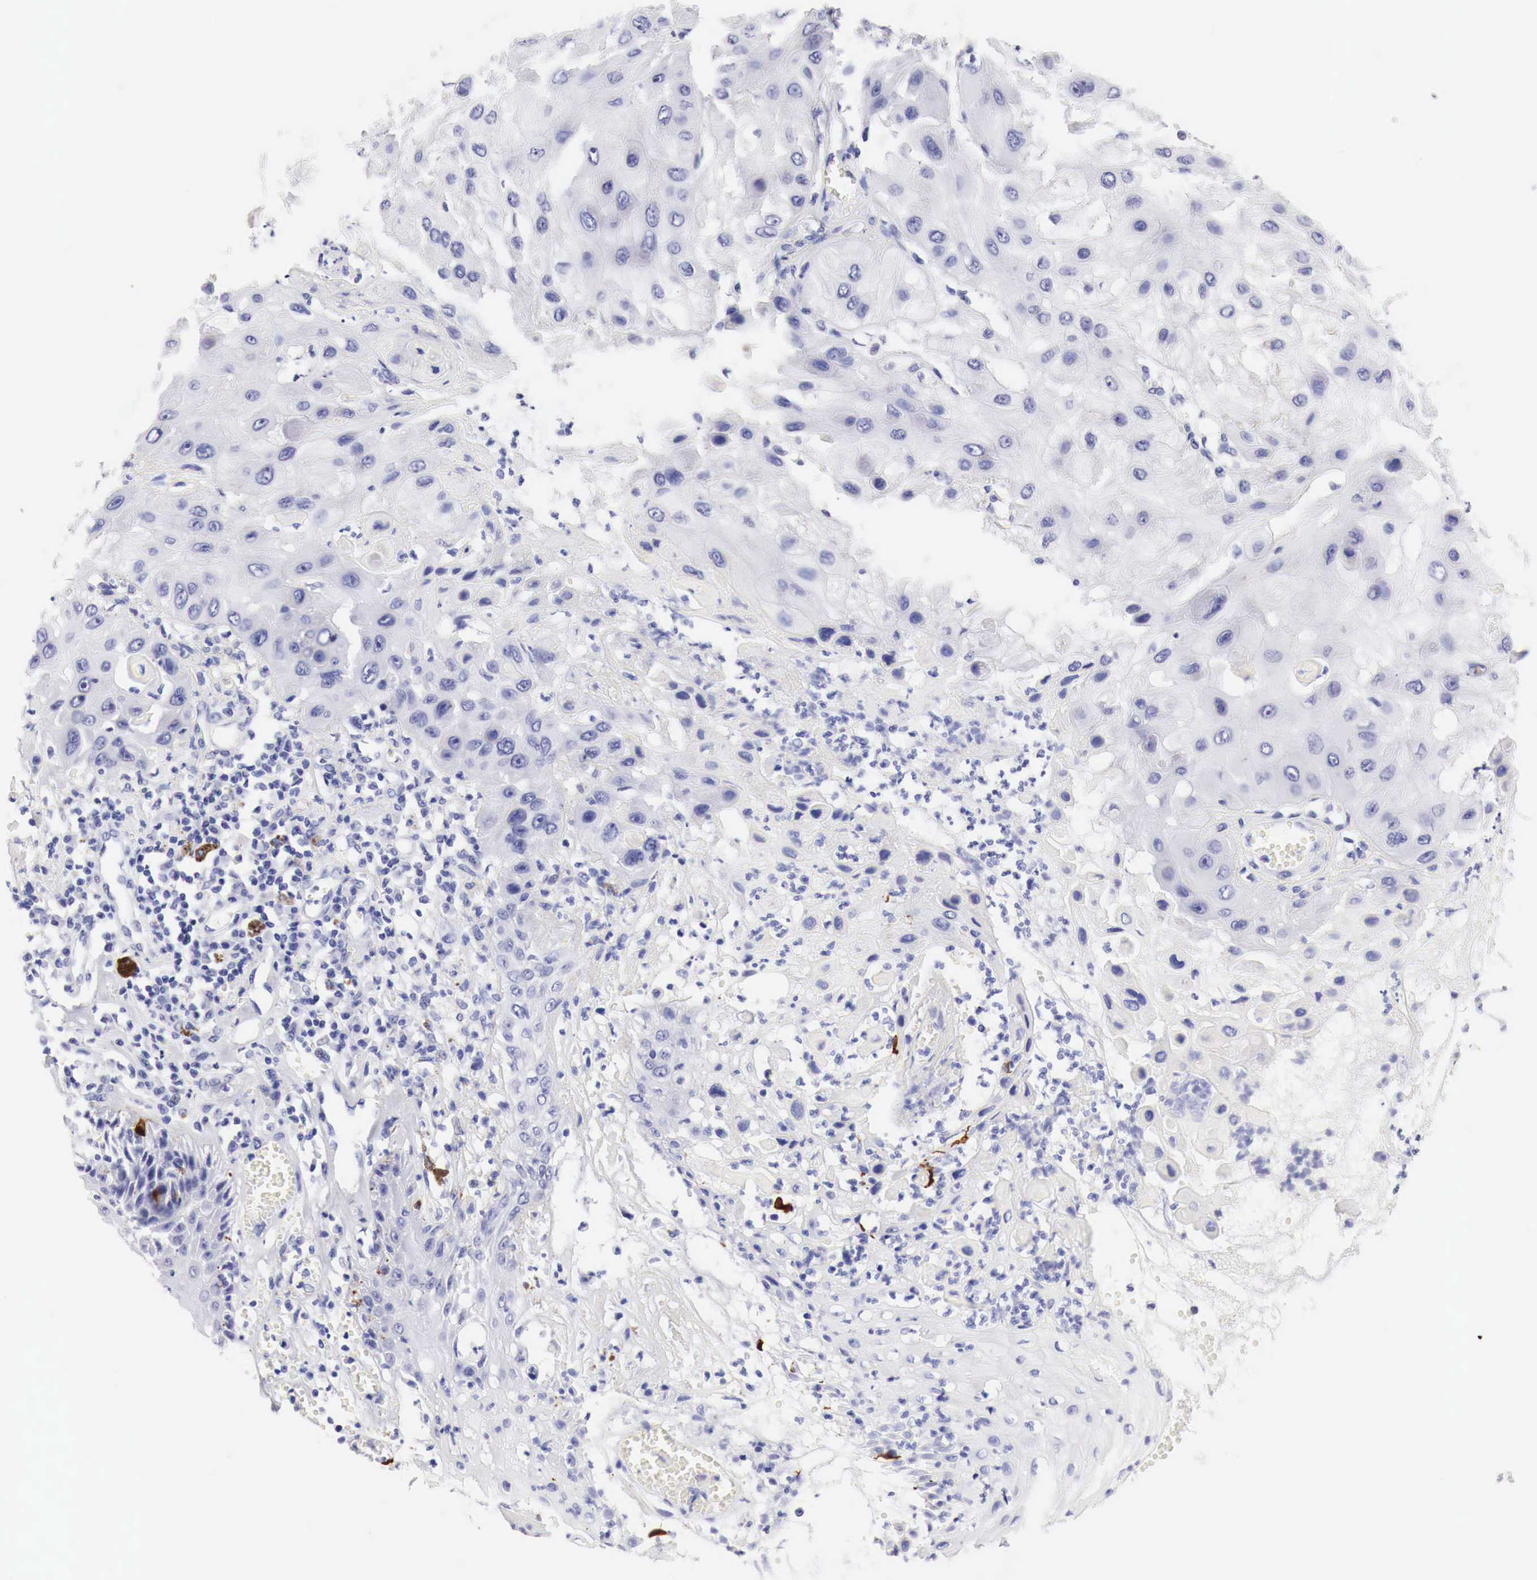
{"staining": {"intensity": "negative", "quantity": "none", "location": "none"}, "tissue": "skin cancer", "cell_type": "Tumor cells", "image_type": "cancer", "snomed": [{"axis": "morphology", "description": "Squamous cell carcinoma, NOS"}, {"axis": "topography", "description": "Skin"}, {"axis": "topography", "description": "Anal"}], "caption": "Immunohistochemistry (IHC) image of skin squamous cell carcinoma stained for a protein (brown), which exhibits no staining in tumor cells. (DAB immunohistochemistry (IHC), high magnification).", "gene": "TYR", "patient": {"sex": "male", "age": 61}}